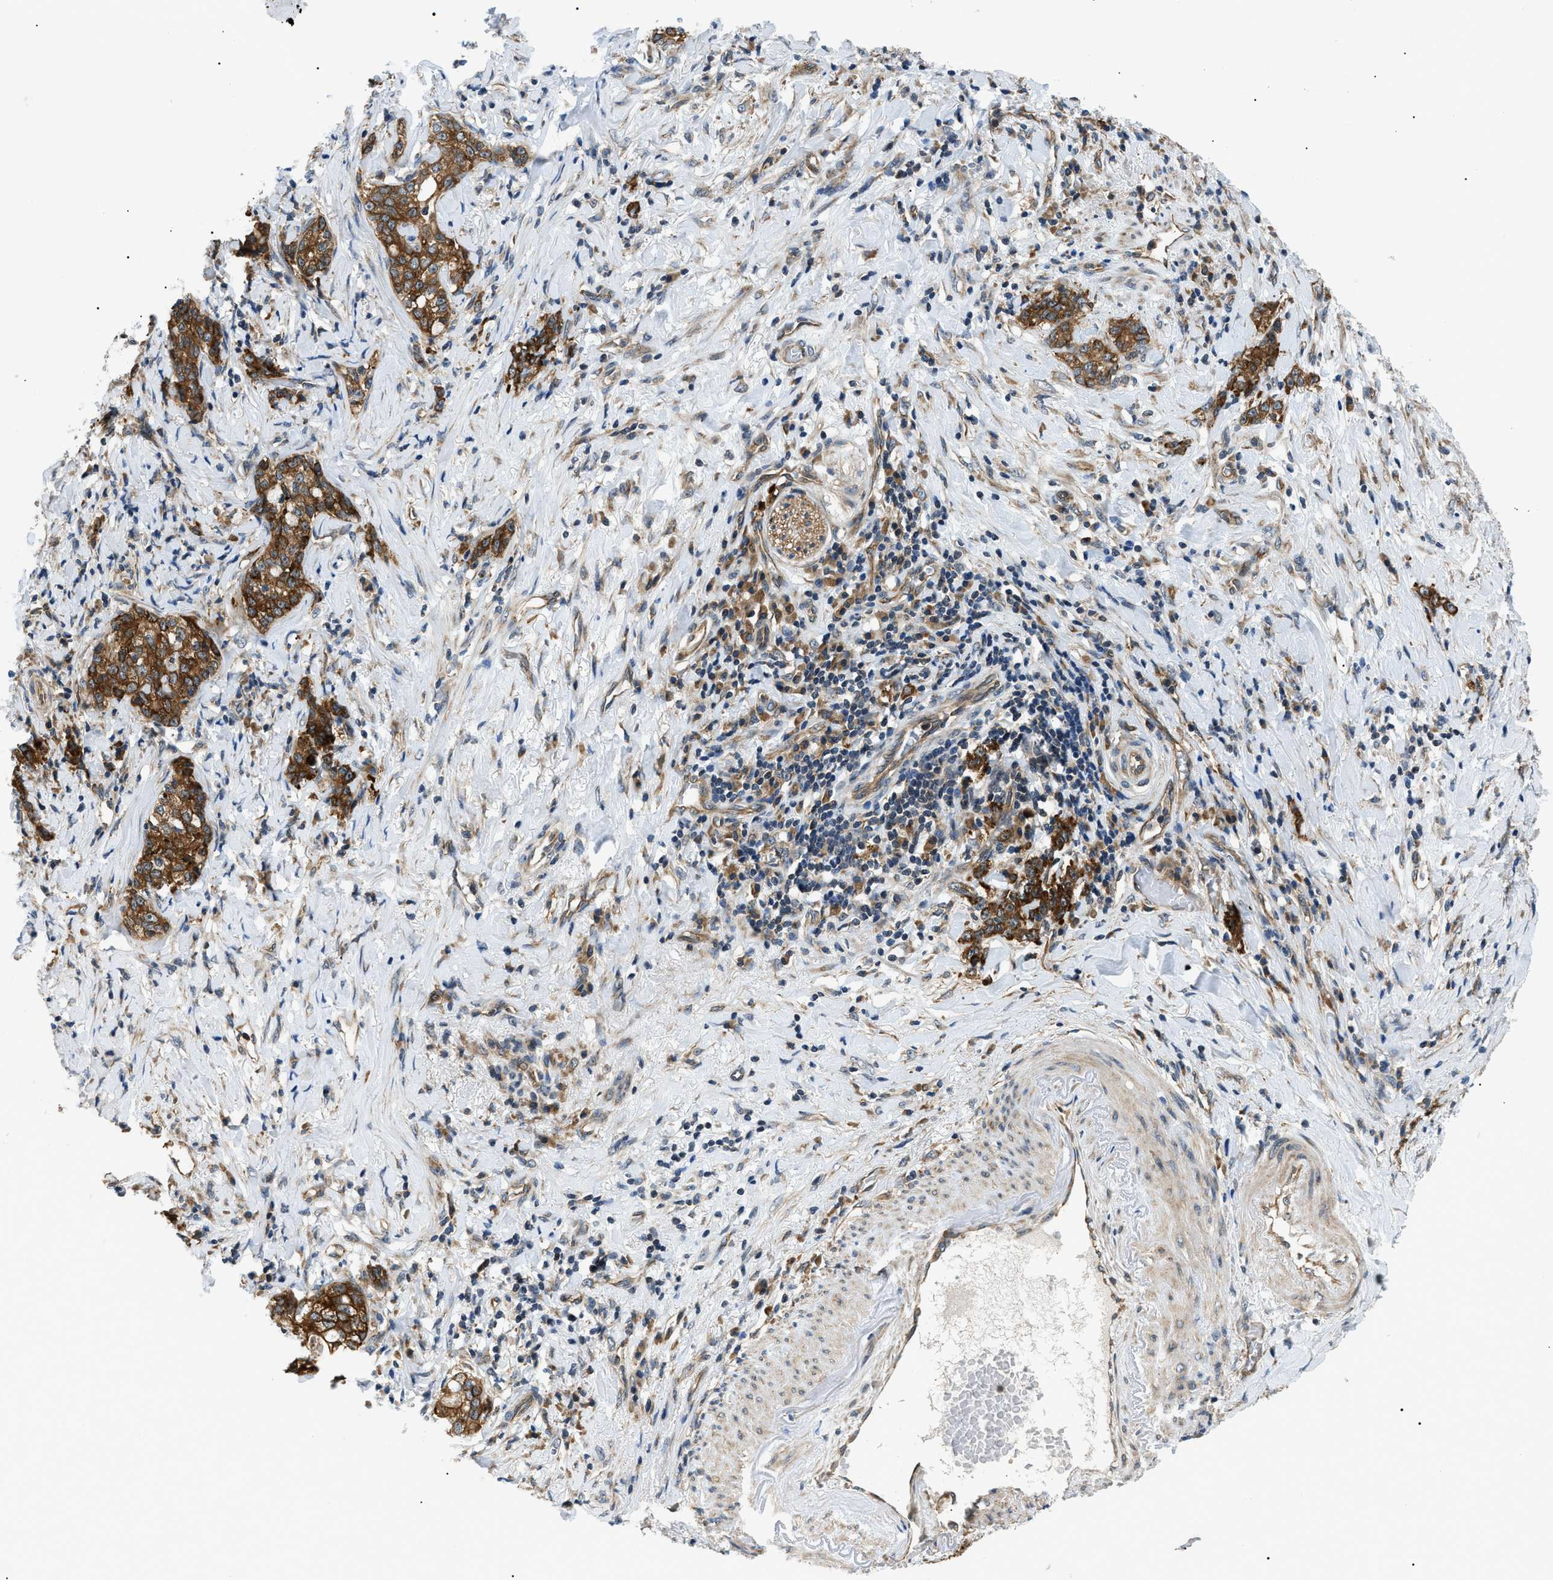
{"staining": {"intensity": "moderate", "quantity": ">75%", "location": "cytoplasmic/membranous"}, "tissue": "stomach cancer", "cell_type": "Tumor cells", "image_type": "cancer", "snomed": [{"axis": "morphology", "description": "Adenocarcinoma, NOS"}, {"axis": "topography", "description": "Stomach, lower"}], "caption": "Stomach adenocarcinoma tissue exhibits moderate cytoplasmic/membranous expression in approximately >75% of tumor cells, visualized by immunohistochemistry.", "gene": "SRPK1", "patient": {"sex": "male", "age": 88}}